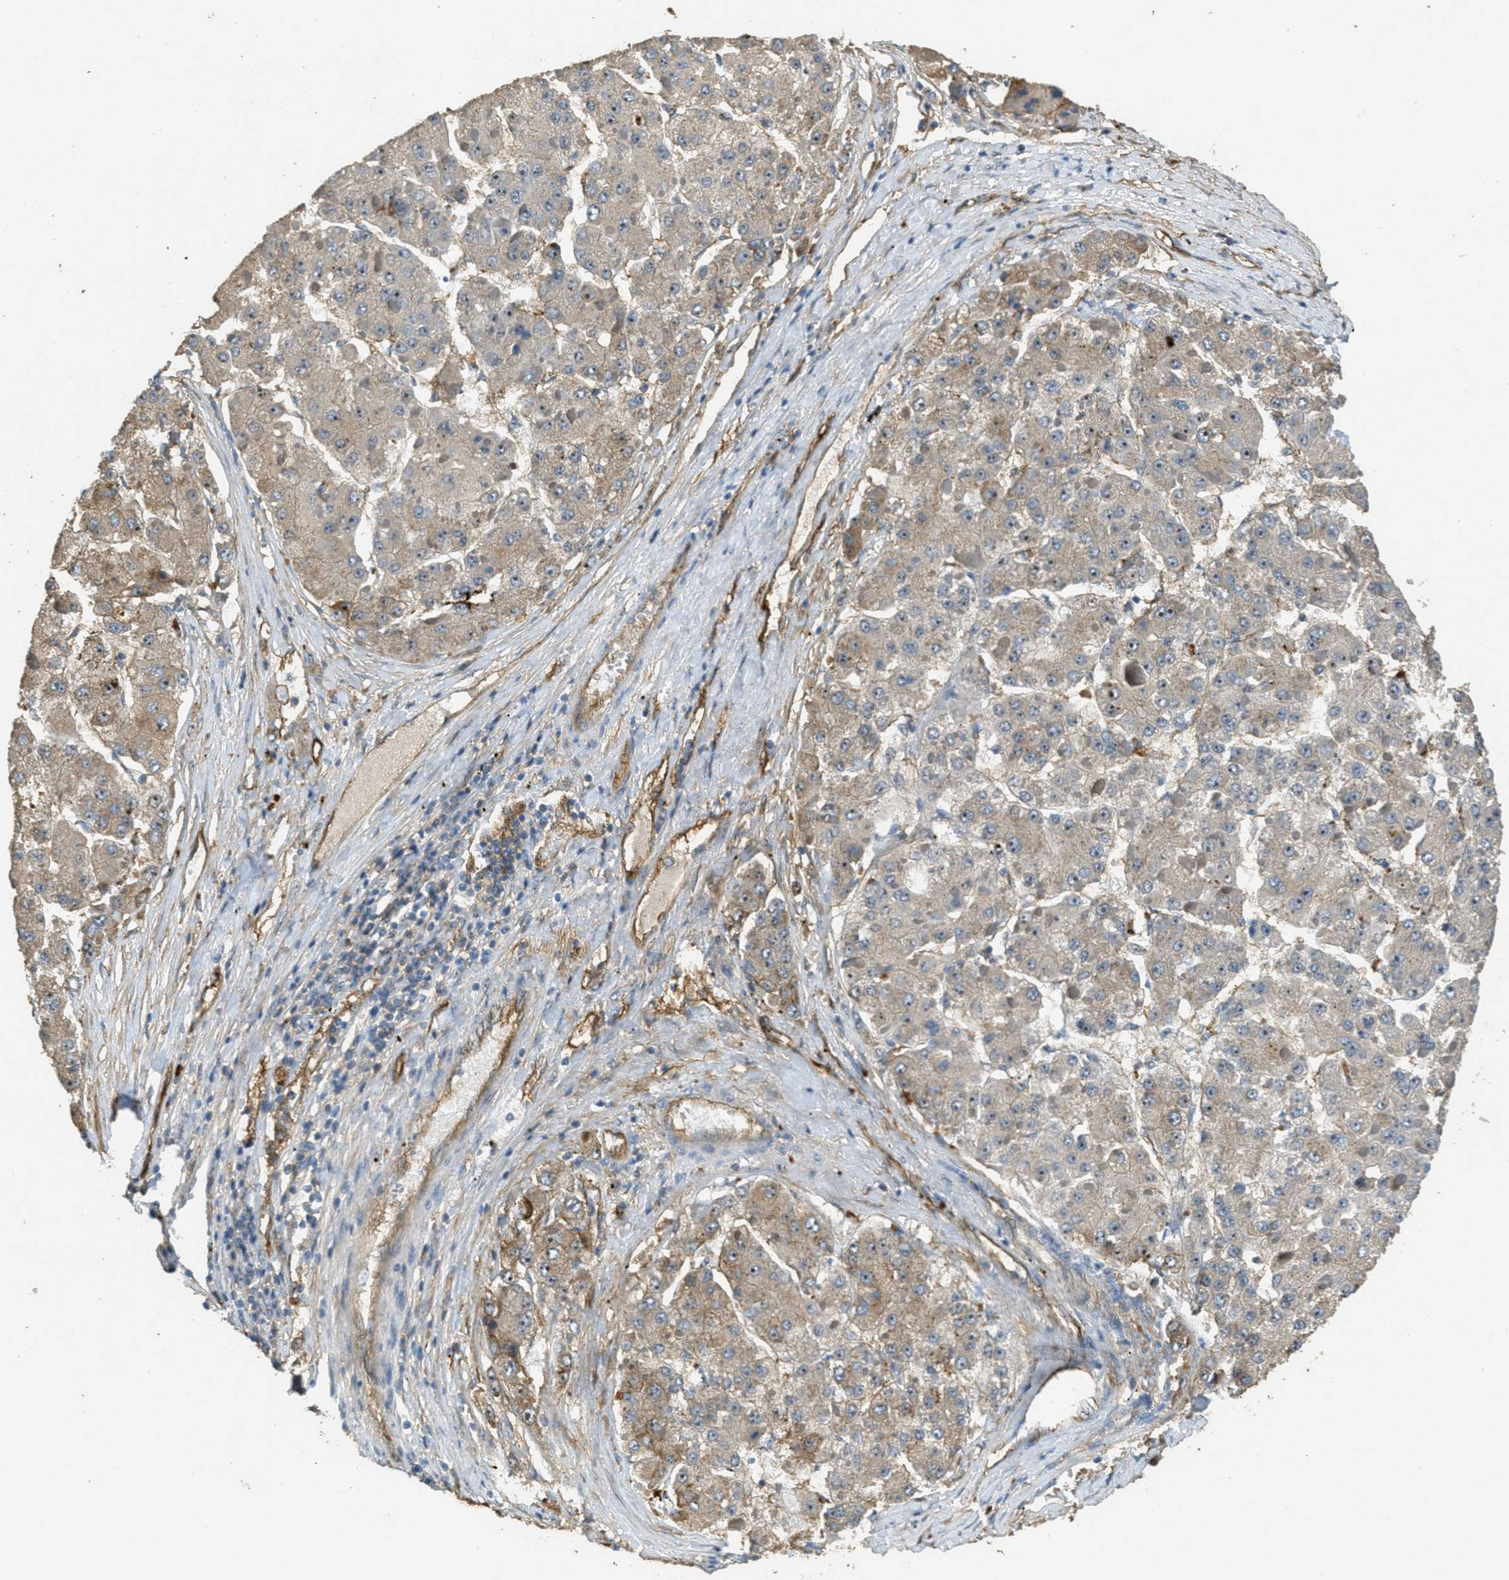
{"staining": {"intensity": "moderate", "quantity": "25%-75%", "location": "cytoplasmic/membranous,nuclear"}, "tissue": "liver cancer", "cell_type": "Tumor cells", "image_type": "cancer", "snomed": [{"axis": "morphology", "description": "Carcinoma, Hepatocellular, NOS"}, {"axis": "topography", "description": "Liver"}], "caption": "Protein expression by immunohistochemistry reveals moderate cytoplasmic/membranous and nuclear expression in approximately 25%-75% of tumor cells in liver cancer.", "gene": "OSMR", "patient": {"sex": "female", "age": 73}}